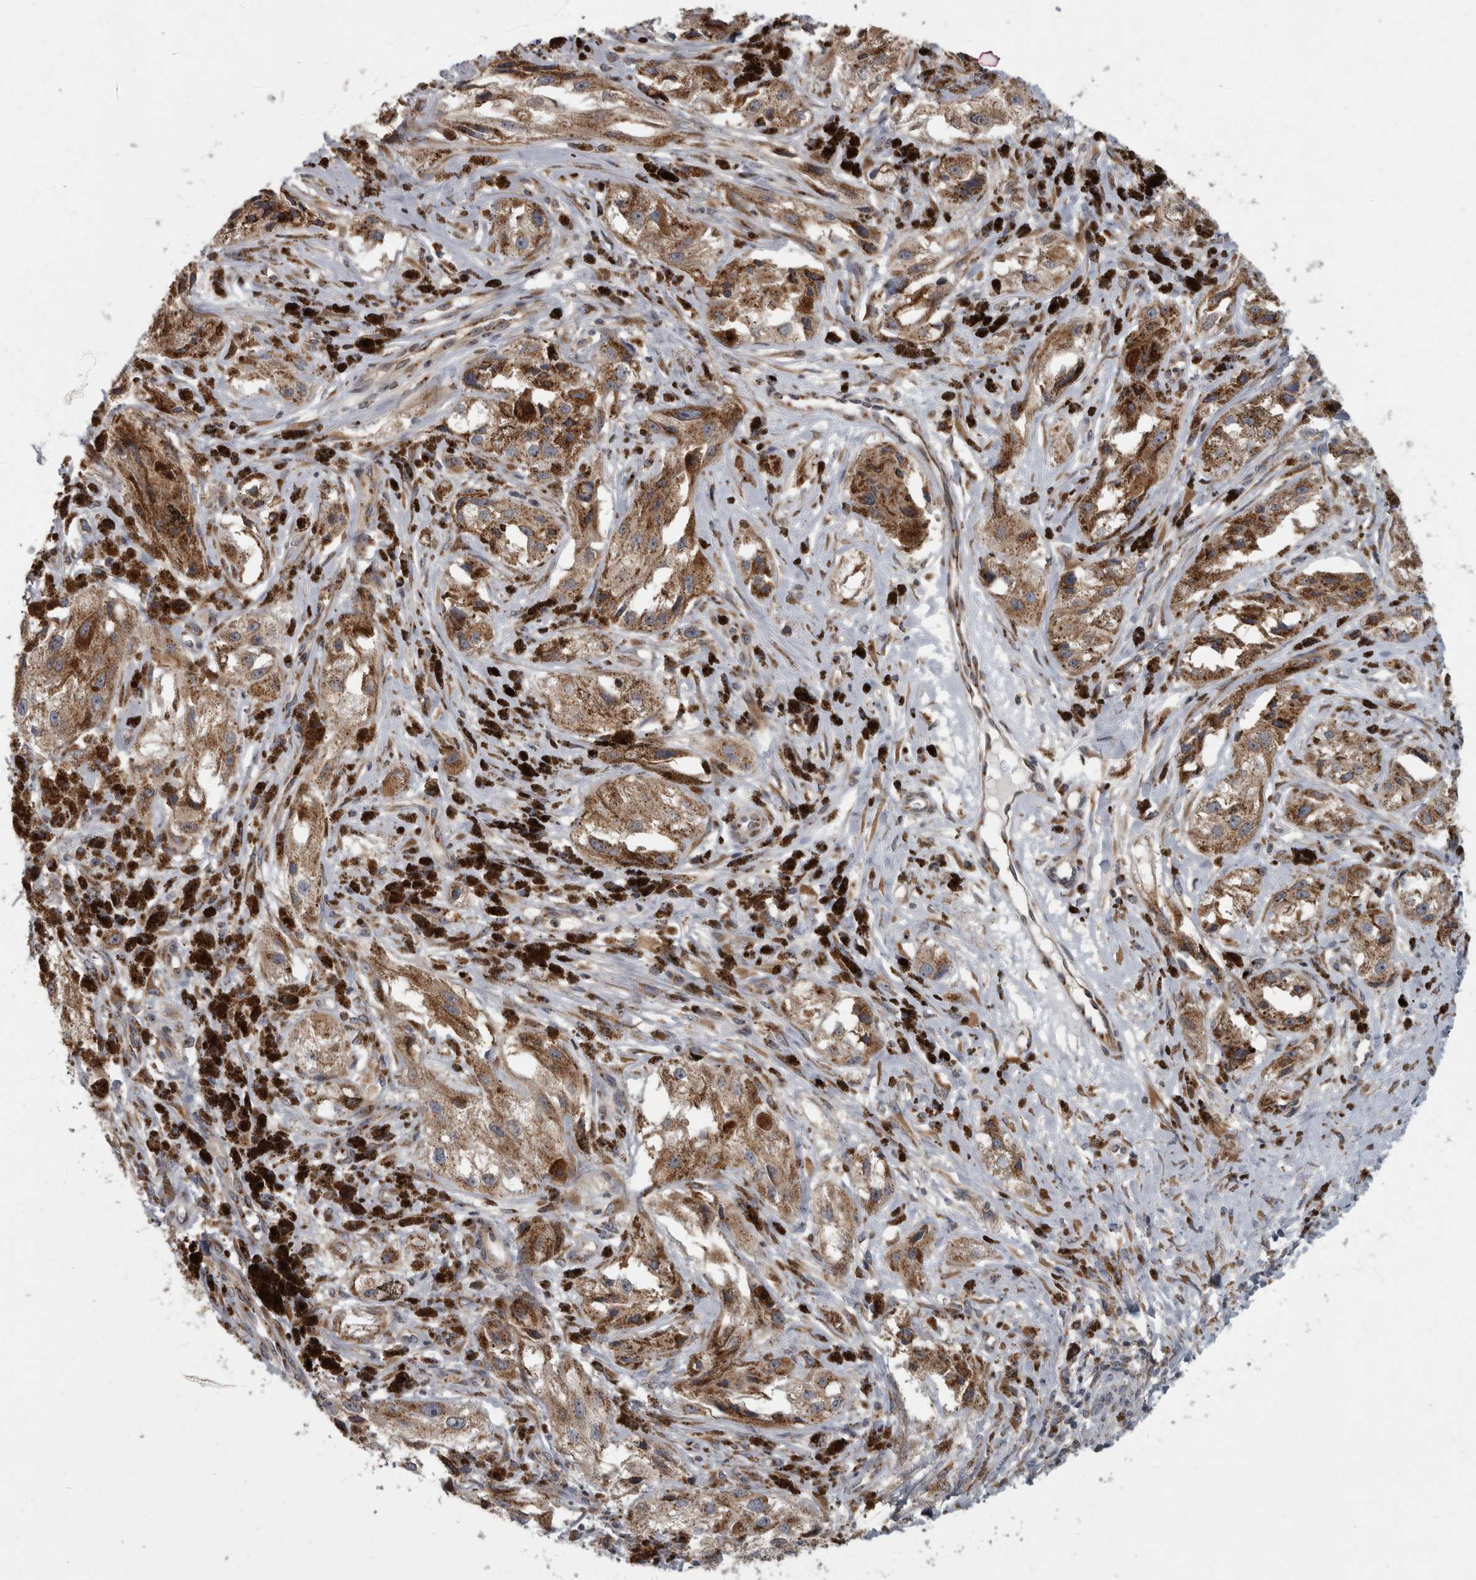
{"staining": {"intensity": "moderate", "quantity": ">75%", "location": "cytoplasmic/membranous"}, "tissue": "melanoma", "cell_type": "Tumor cells", "image_type": "cancer", "snomed": [{"axis": "morphology", "description": "Malignant melanoma, NOS"}, {"axis": "topography", "description": "Skin"}], "caption": "Immunohistochemistry of human malignant melanoma displays medium levels of moderate cytoplasmic/membranous positivity in about >75% of tumor cells. The staining was performed using DAB, with brown indicating positive protein expression. Nuclei are stained blue with hematoxylin.", "gene": "LMAN2L", "patient": {"sex": "male", "age": 88}}